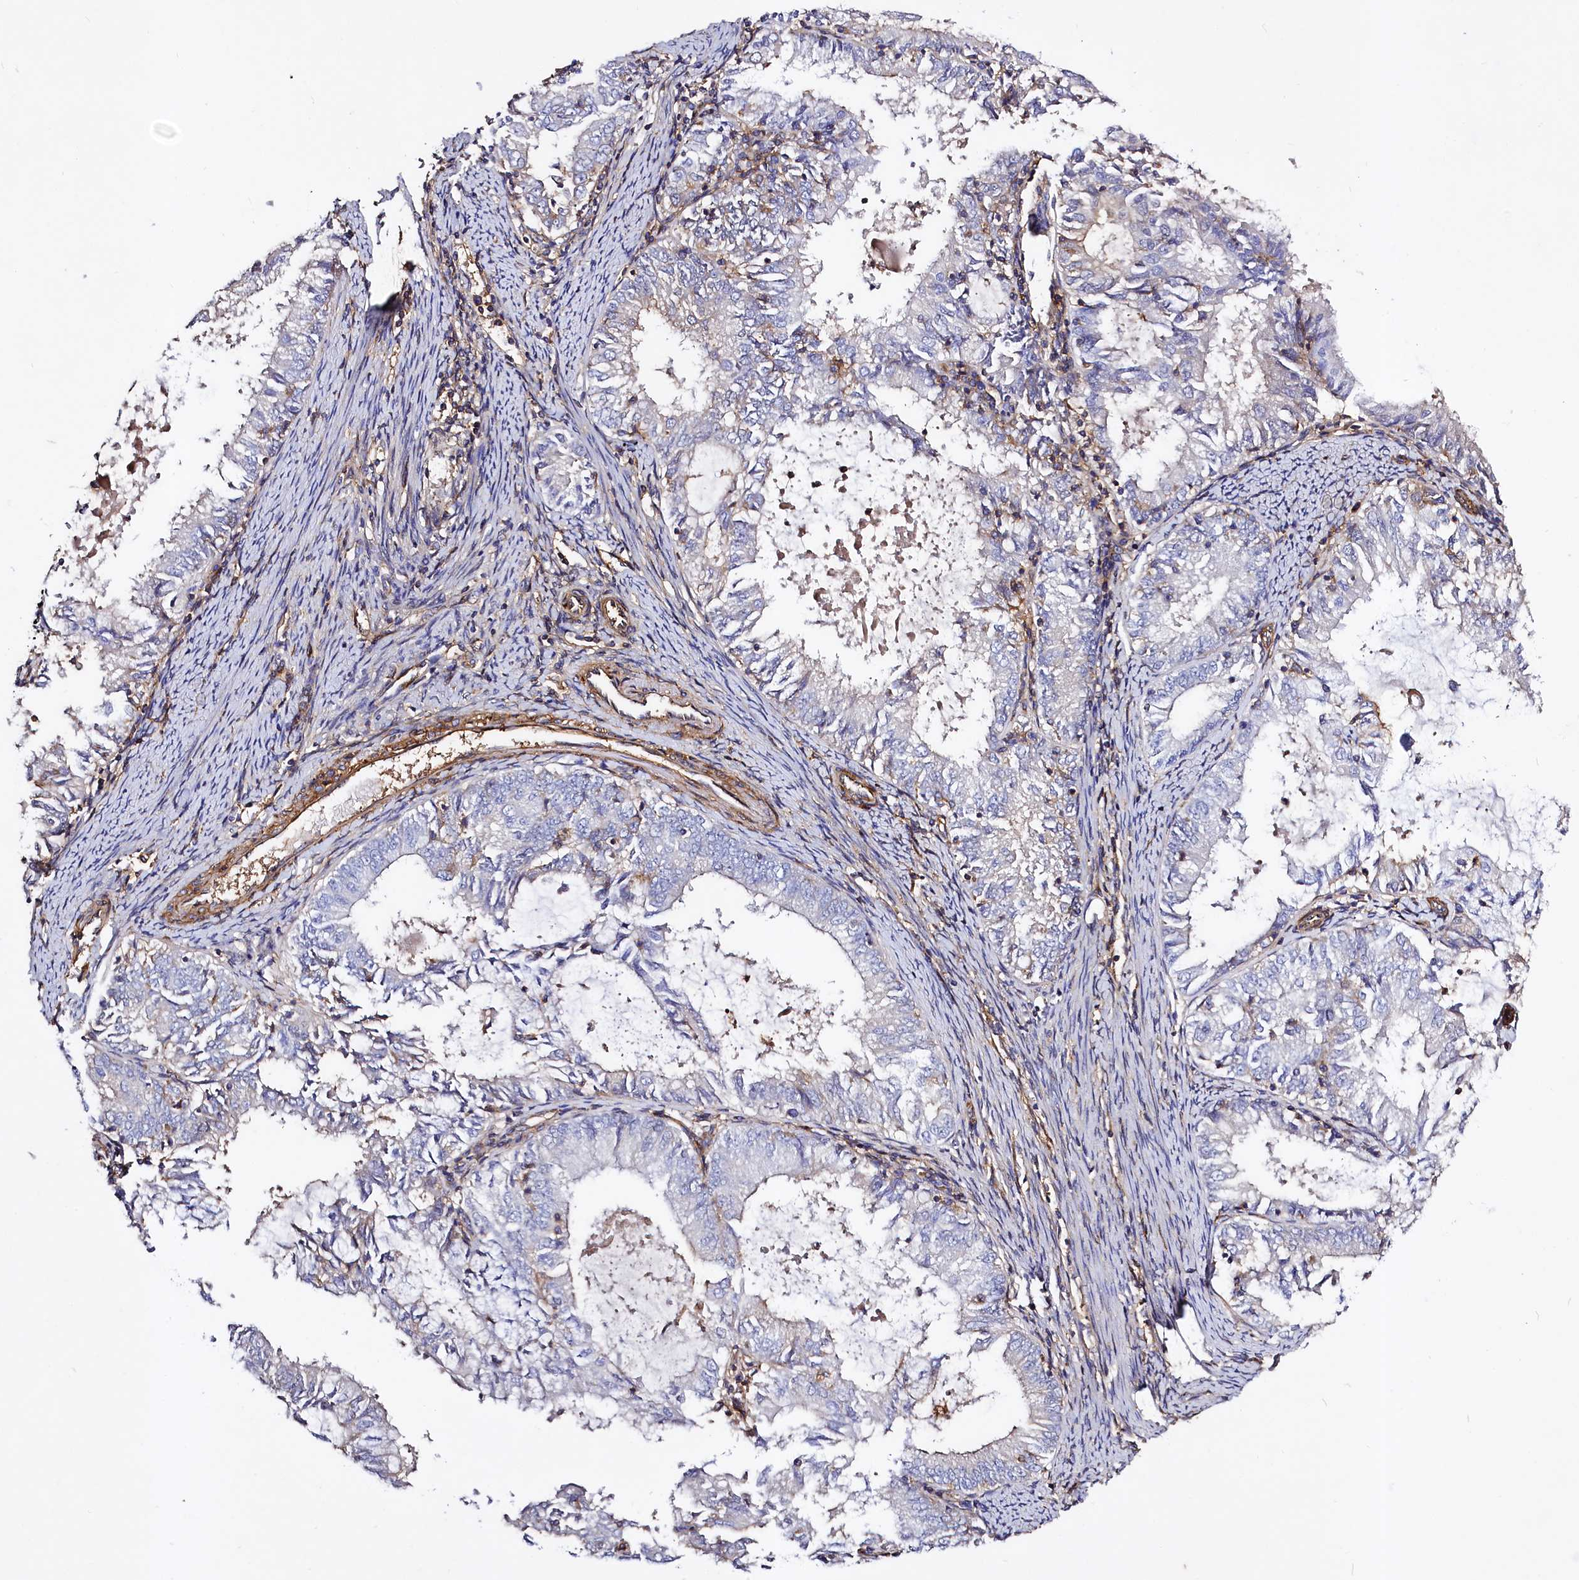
{"staining": {"intensity": "negative", "quantity": "none", "location": "none"}, "tissue": "endometrial cancer", "cell_type": "Tumor cells", "image_type": "cancer", "snomed": [{"axis": "morphology", "description": "Adenocarcinoma, NOS"}, {"axis": "topography", "description": "Endometrium"}], "caption": "Immunohistochemistry of endometrial cancer exhibits no positivity in tumor cells.", "gene": "ANO6", "patient": {"sex": "female", "age": 57}}